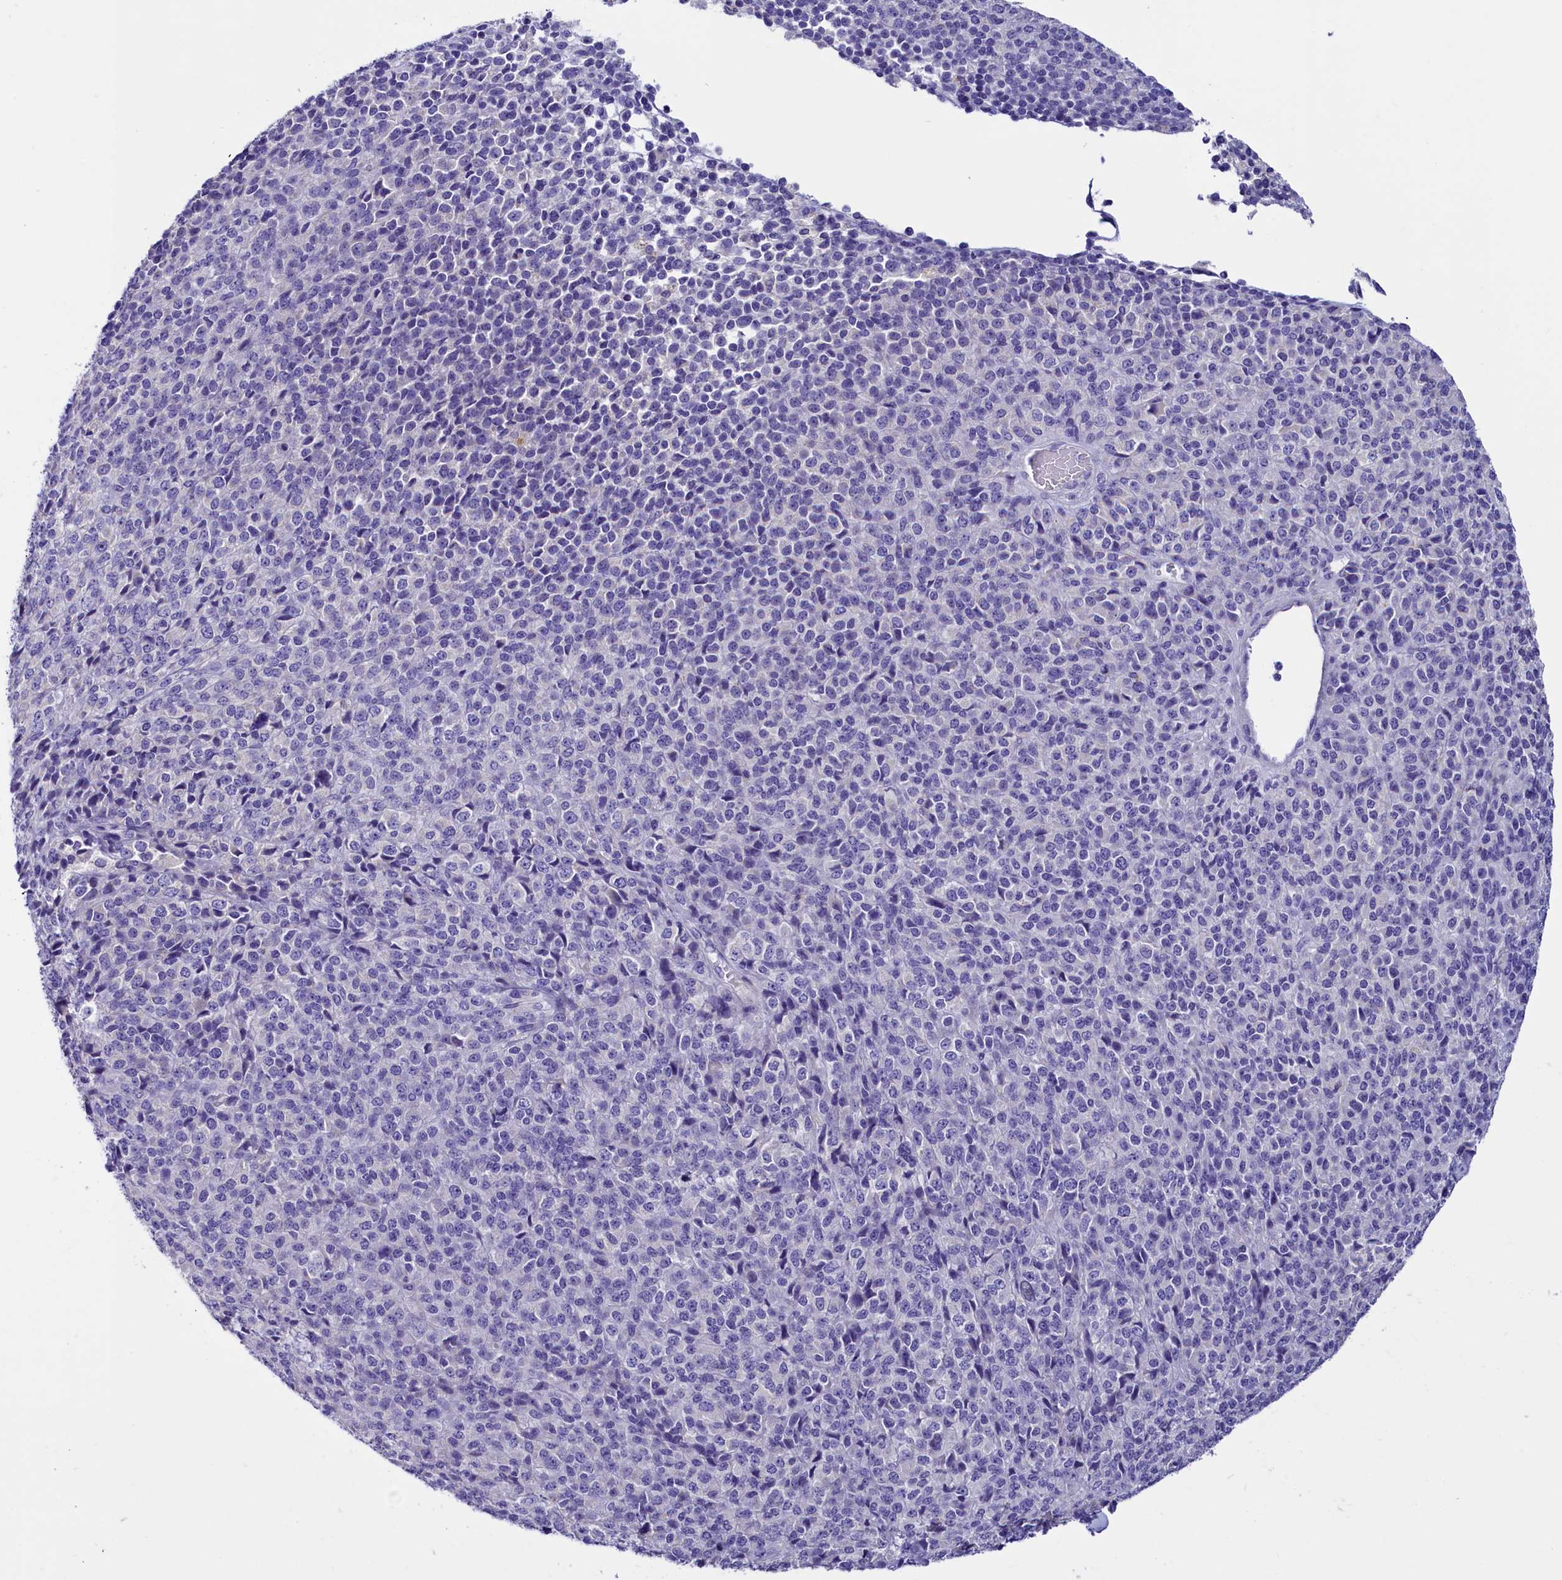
{"staining": {"intensity": "negative", "quantity": "none", "location": "none"}, "tissue": "melanoma", "cell_type": "Tumor cells", "image_type": "cancer", "snomed": [{"axis": "morphology", "description": "Malignant melanoma, Metastatic site"}, {"axis": "topography", "description": "Brain"}], "caption": "Immunohistochemistry (IHC) micrograph of neoplastic tissue: human malignant melanoma (metastatic site) stained with DAB (3,3'-diaminobenzidine) exhibits no significant protein staining in tumor cells.", "gene": "RTTN", "patient": {"sex": "female", "age": 56}}